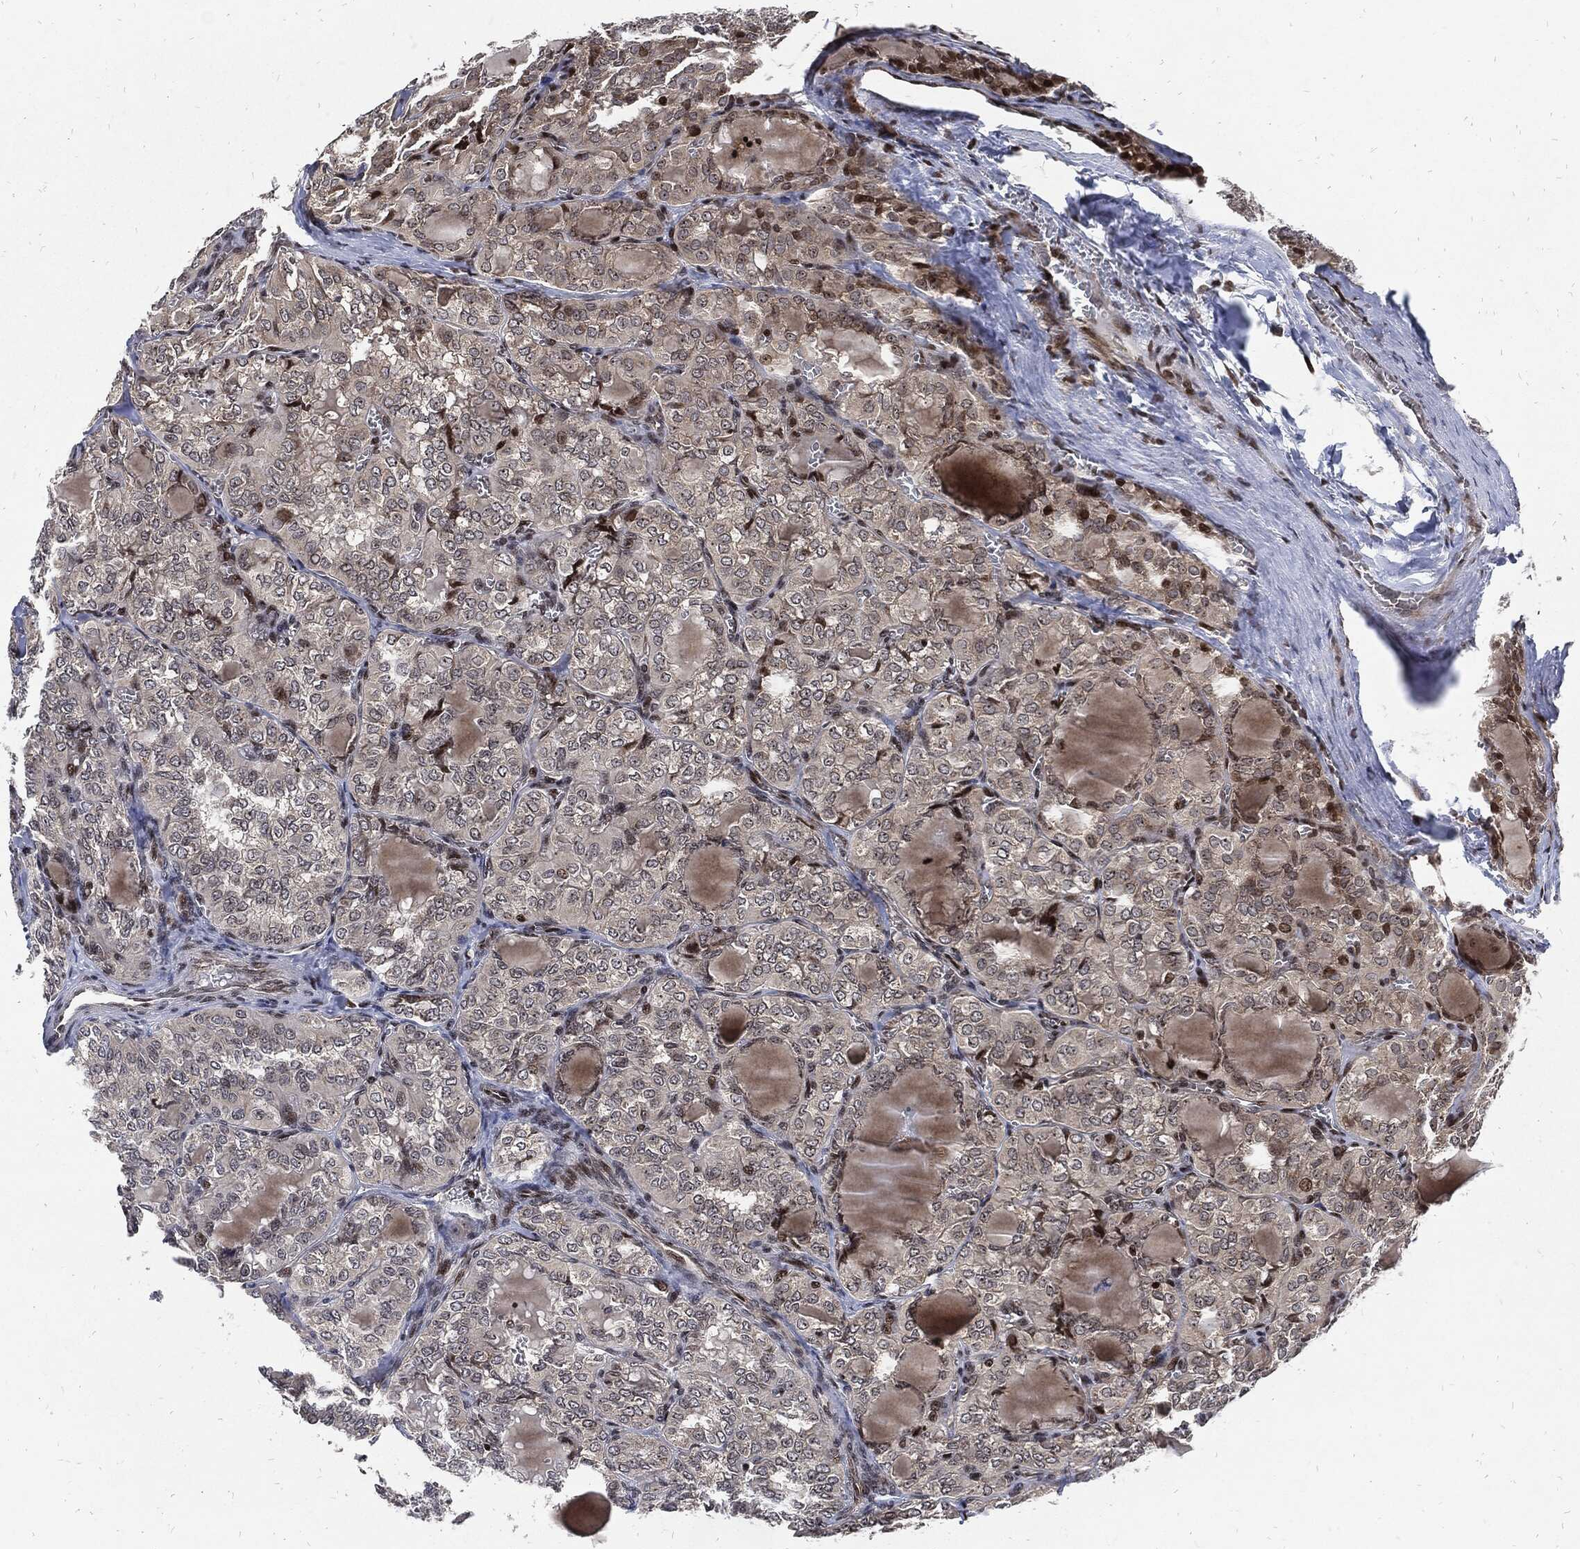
{"staining": {"intensity": "moderate", "quantity": "<25%", "location": "nuclear"}, "tissue": "thyroid cancer", "cell_type": "Tumor cells", "image_type": "cancer", "snomed": [{"axis": "morphology", "description": "Papillary adenocarcinoma, NOS"}, {"axis": "topography", "description": "Thyroid gland"}], "caption": "Immunohistochemistry (IHC) image of human papillary adenocarcinoma (thyroid) stained for a protein (brown), which reveals low levels of moderate nuclear staining in about <25% of tumor cells.", "gene": "ZNF775", "patient": {"sex": "female", "age": 41}}